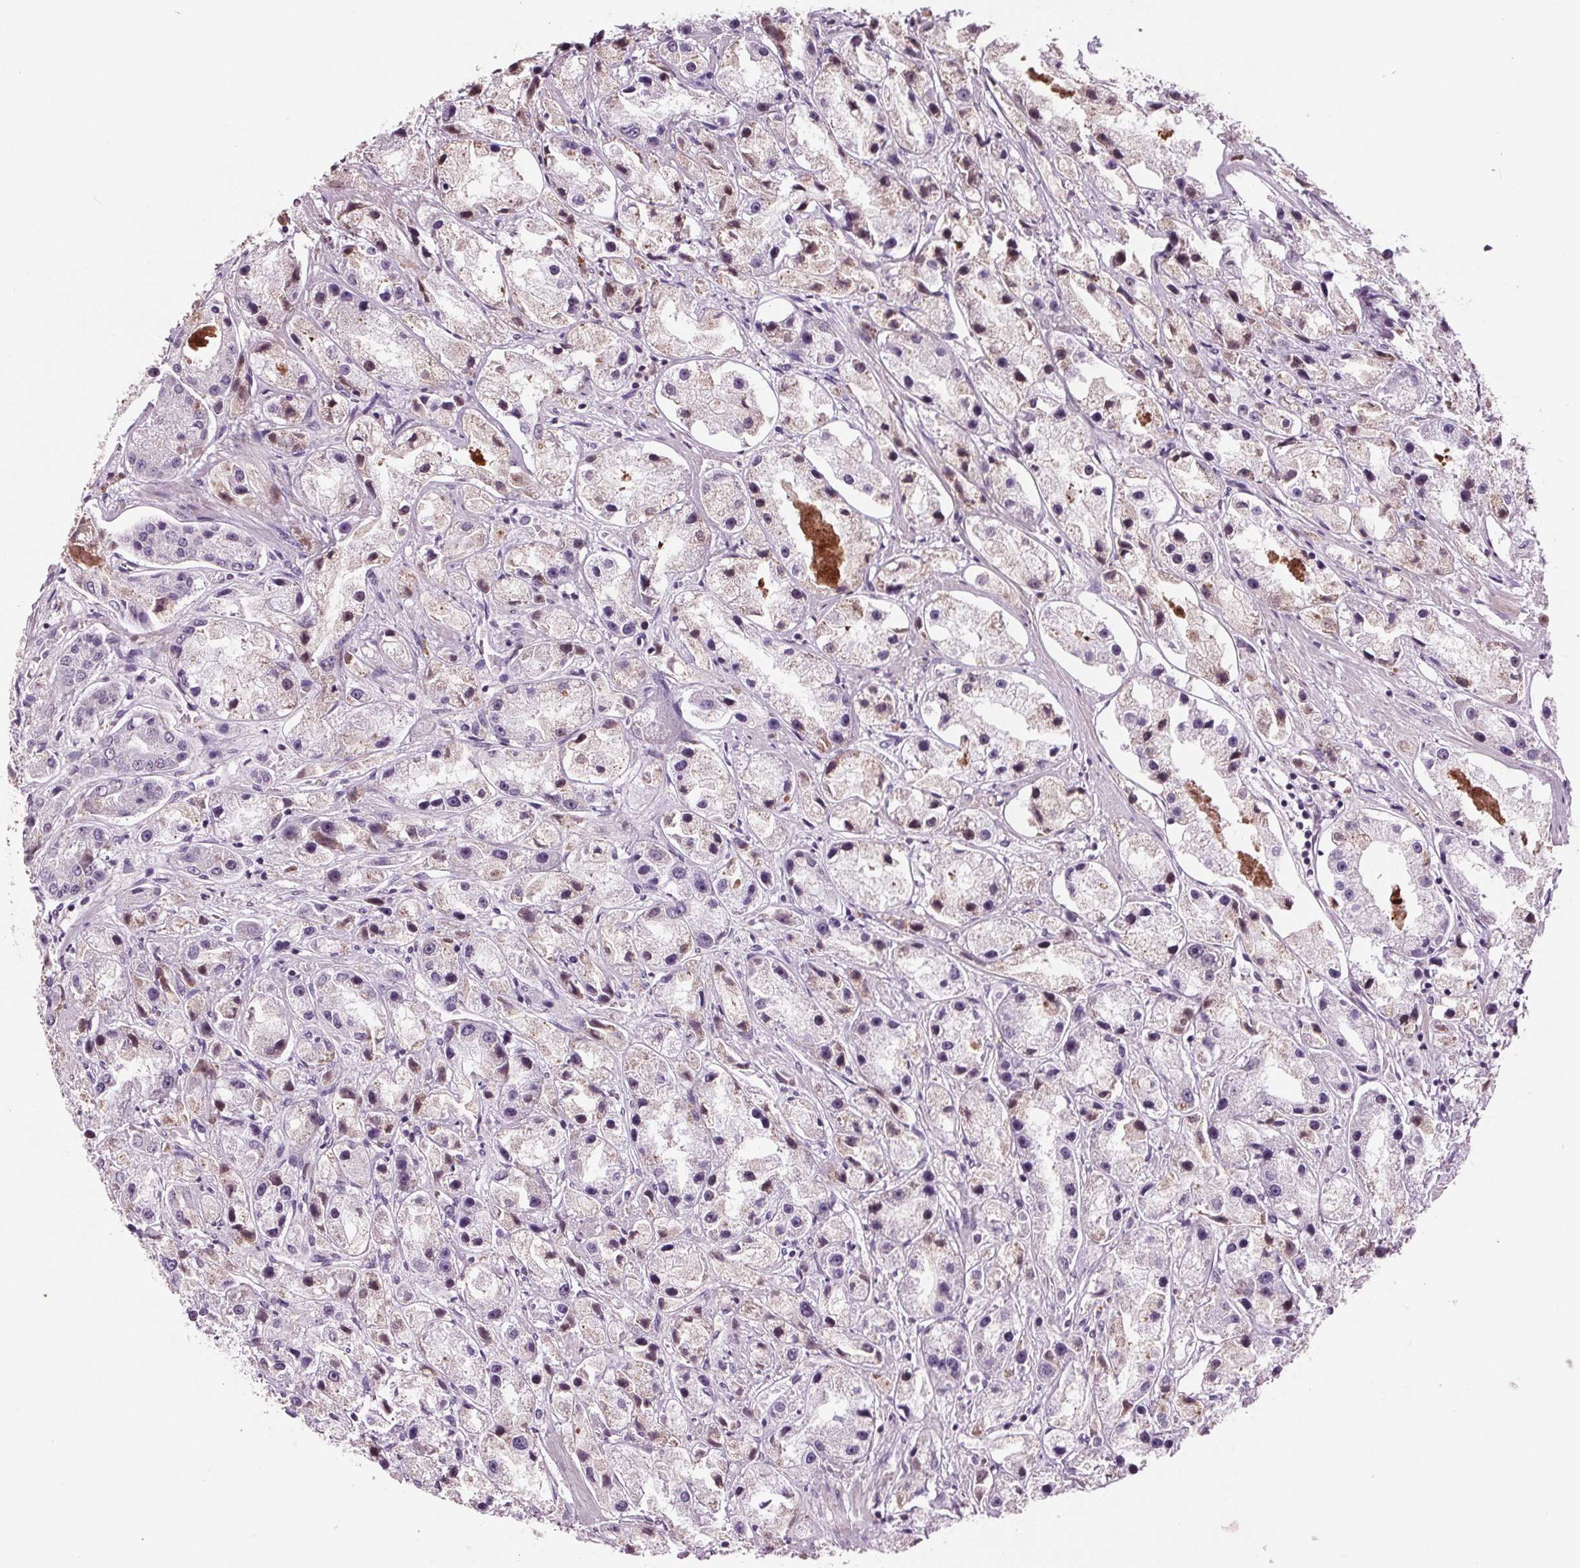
{"staining": {"intensity": "weak", "quantity": "<25%", "location": "cytoplasmic/membranous"}, "tissue": "prostate cancer", "cell_type": "Tumor cells", "image_type": "cancer", "snomed": [{"axis": "morphology", "description": "Adenocarcinoma, High grade"}, {"axis": "topography", "description": "Prostate"}], "caption": "A micrograph of human prostate cancer (adenocarcinoma (high-grade)) is negative for staining in tumor cells. (DAB IHC with hematoxylin counter stain).", "gene": "C6", "patient": {"sex": "male", "age": 67}}